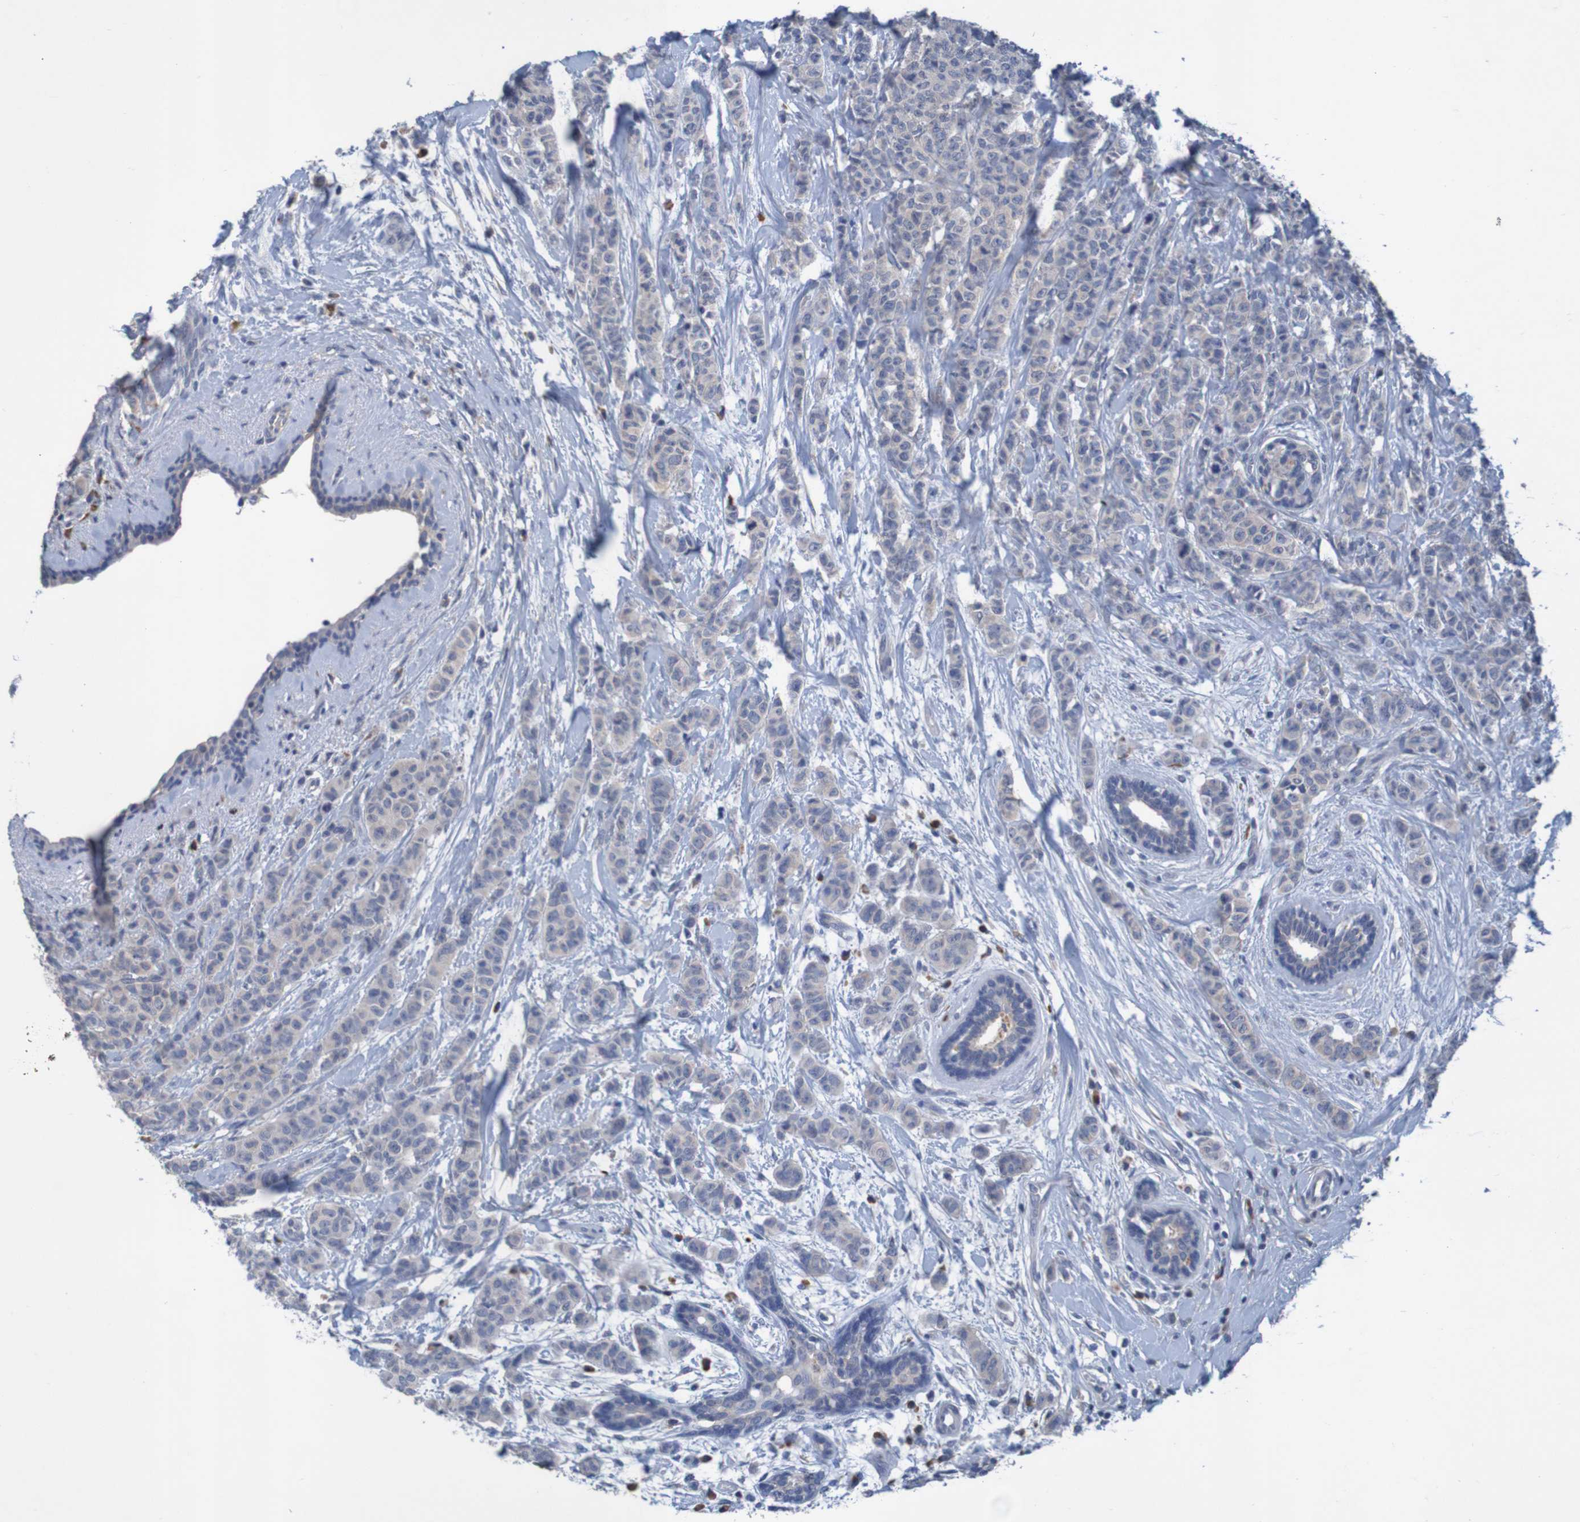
{"staining": {"intensity": "weak", "quantity": ">75%", "location": "cytoplasmic/membranous"}, "tissue": "breast cancer", "cell_type": "Tumor cells", "image_type": "cancer", "snomed": [{"axis": "morphology", "description": "Normal tissue, NOS"}, {"axis": "morphology", "description": "Duct carcinoma"}, {"axis": "topography", "description": "Breast"}], "caption": "Immunohistochemistry (IHC) photomicrograph of breast intraductal carcinoma stained for a protein (brown), which displays low levels of weak cytoplasmic/membranous positivity in approximately >75% of tumor cells.", "gene": "LTA", "patient": {"sex": "female", "age": 40}}